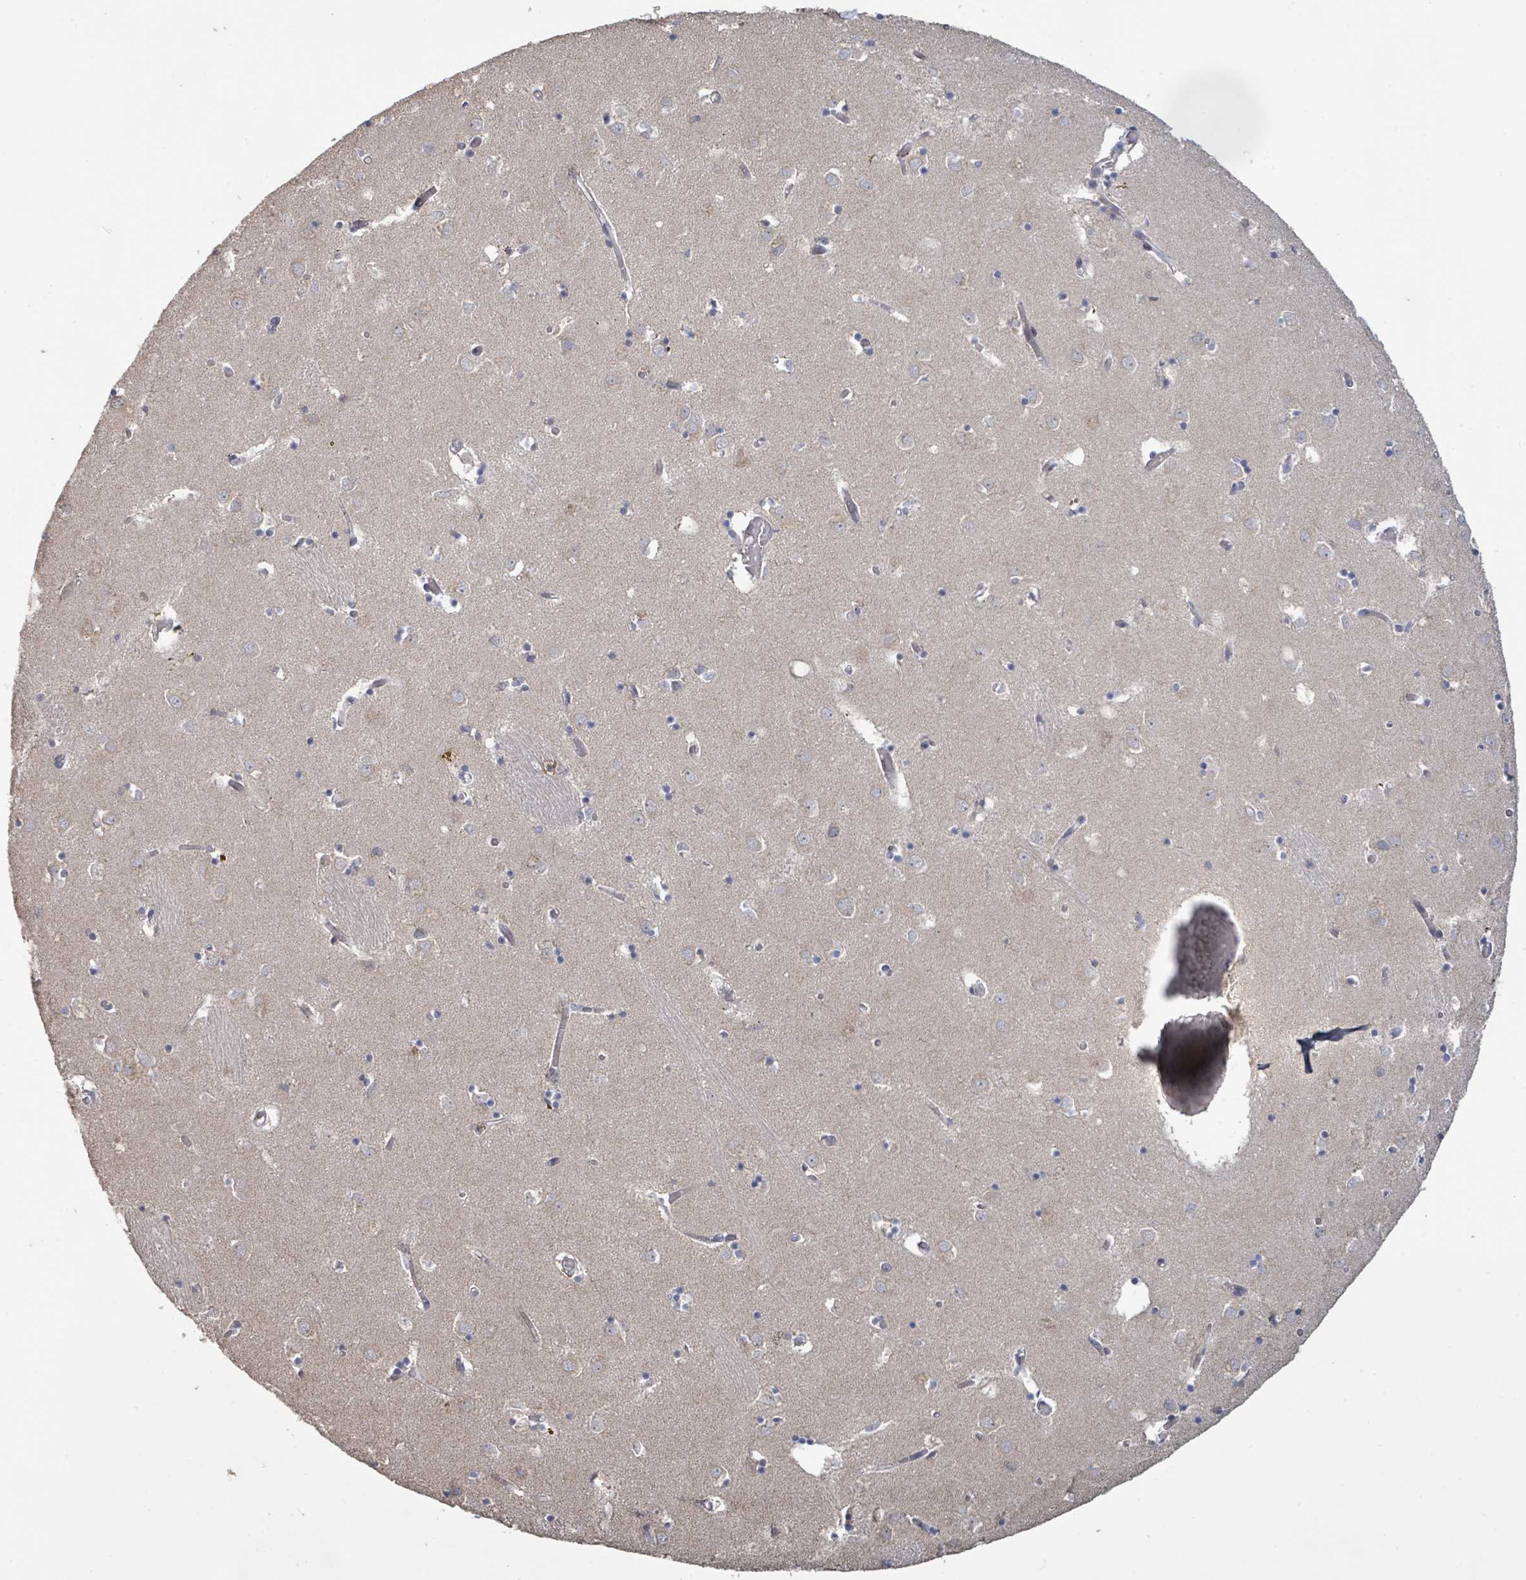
{"staining": {"intensity": "weak", "quantity": "<25%", "location": "cytoplasmic/membranous"}, "tissue": "caudate", "cell_type": "Glial cells", "image_type": "normal", "snomed": [{"axis": "morphology", "description": "Normal tissue, NOS"}, {"axis": "topography", "description": "Lateral ventricle wall"}], "caption": "A high-resolution image shows IHC staining of unremarkable caudate, which exhibits no significant positivity in glial cells.", "gene": "KCNS2", "patient": {"sex": "male", "age": 70}}